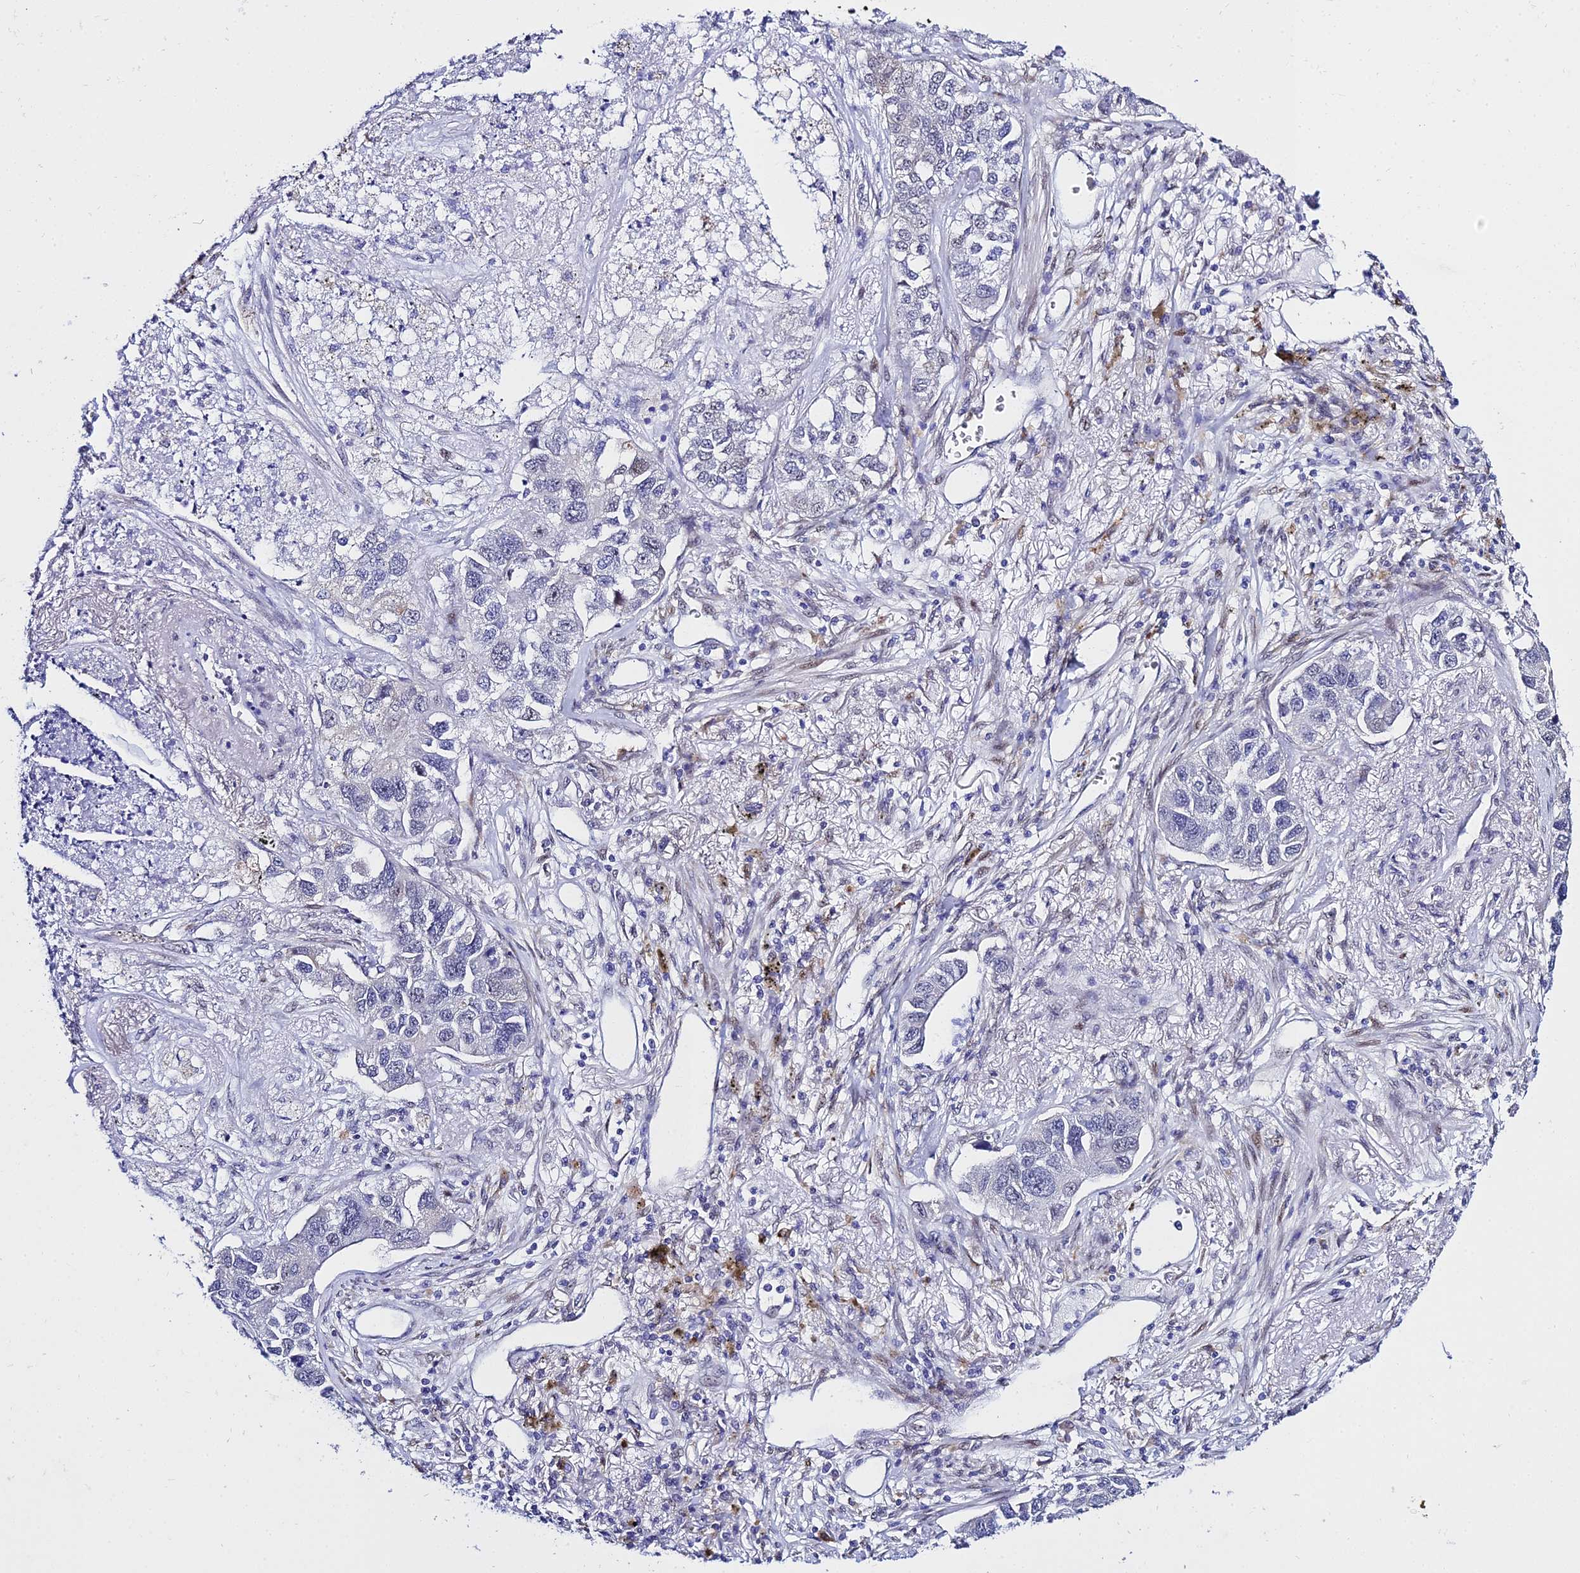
{"staining": {"intensity": "negative", "quantity": "none", "location": "none"}, "tissue": "lung cancer", "cell_type": "Tumor cells", "image_type": "cancer", "snomed": [{"axis": "morphology", "description": "Adenocarcinoma, NOS"}, {"axis": "topography", "description": "Lung"}], "caption": "A photomicrograph of lung cancer stained for a protein displays no brown staining in tumor cells.", "gene": "POFUT2", "patient": {"sex": "male", "age": 49}}